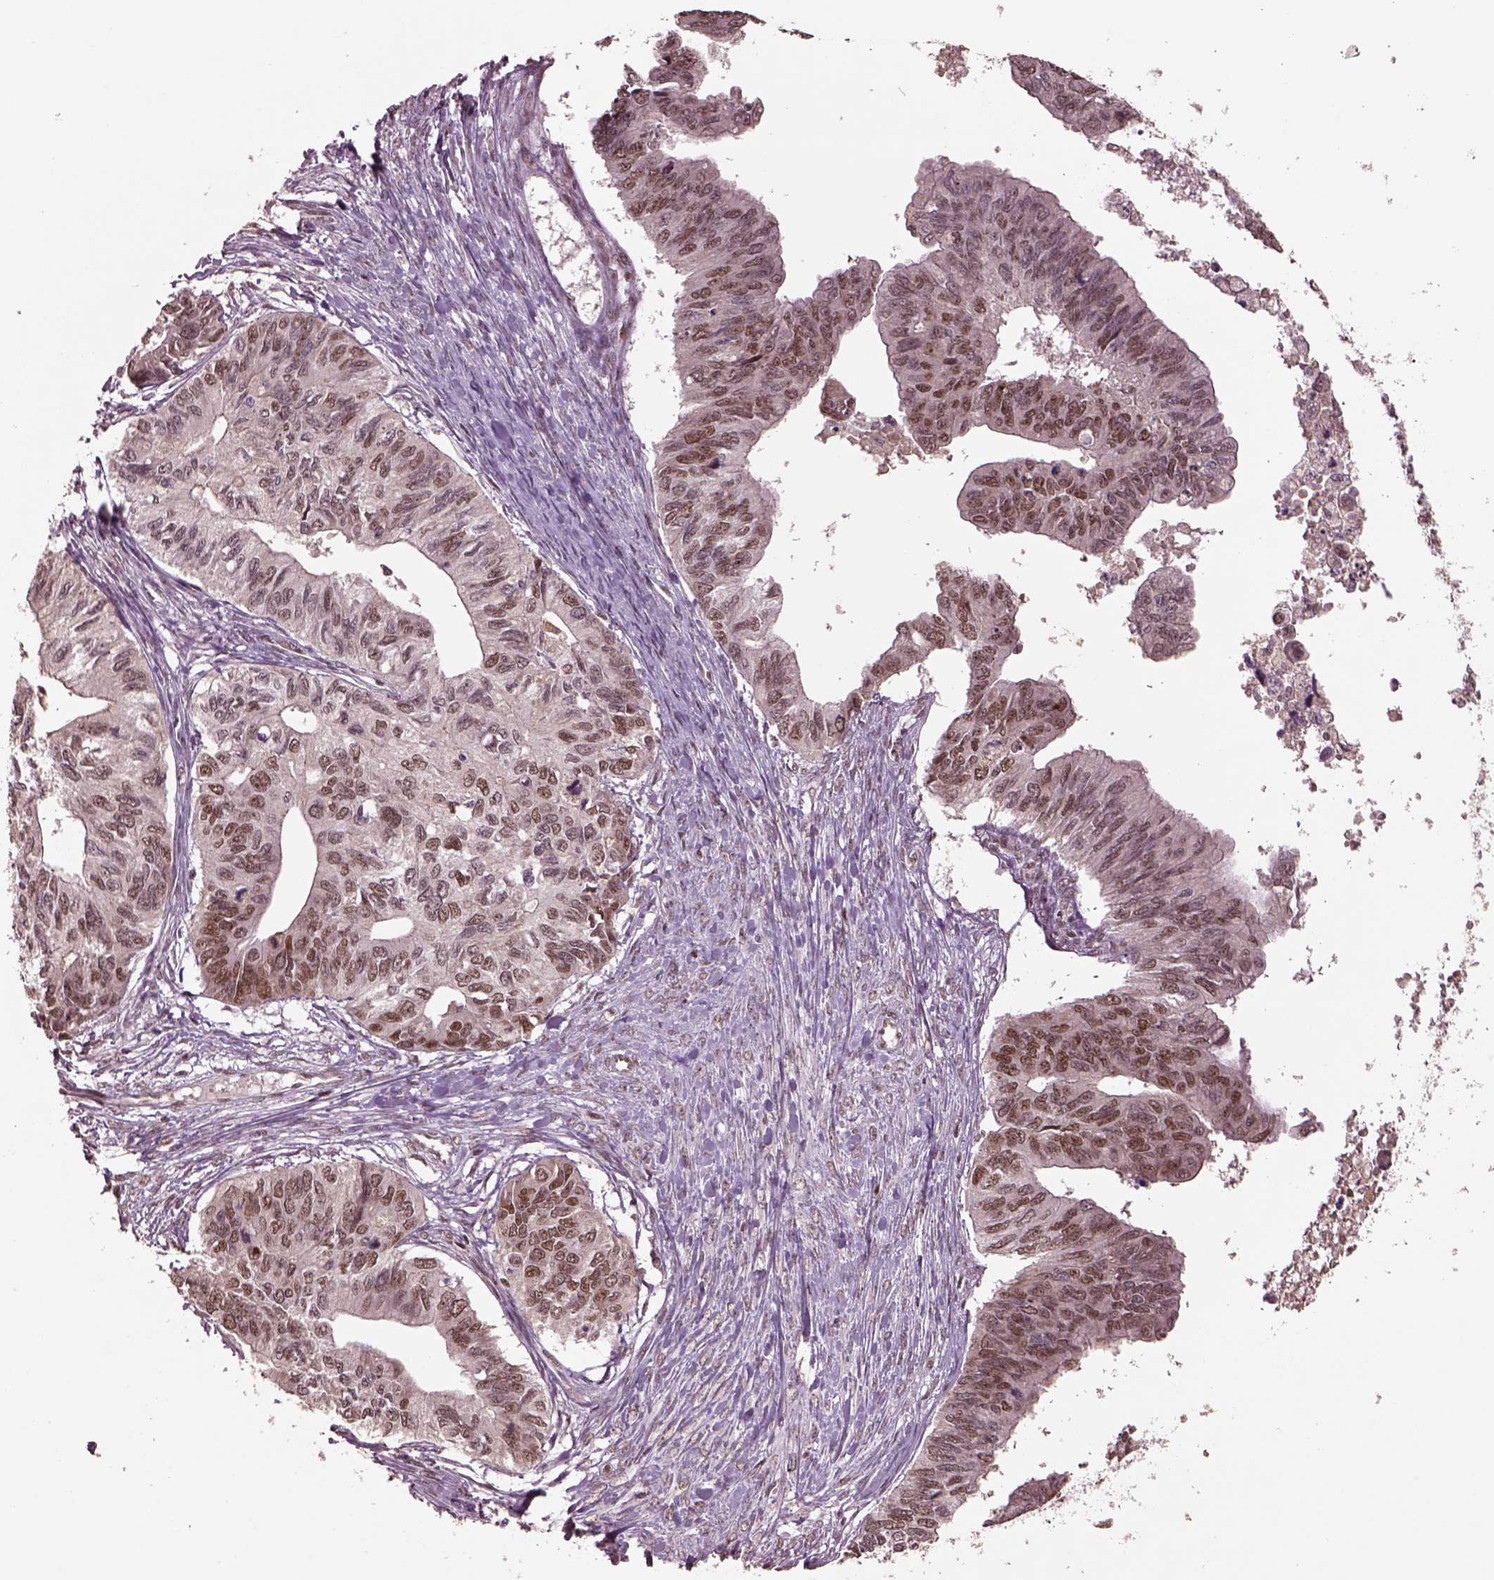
{"staining": {"intensity": "moderate", "quantity": ">75%", "location": "nuclear"}, "tissue": "ovarian cancer", "cell_type": "Tumor cells", "image_type": "cancer", "snomed": [{"axis": "morphology", "description": "Cystadenocarcinoma, mucinous, NOS"}, {"axis": "topography", "description": "Ovary"}], "caption": "This histopathology image displays mucinous cystadenocarcinoma (ovarian) stained with IHC to label a protein in brown. The nuclear of tumor cells show moderate positivity for the protein. Nuclei are counter-stained blue.", "gene": "BRD9", "patient": {"sex": "female", "age": 76}}